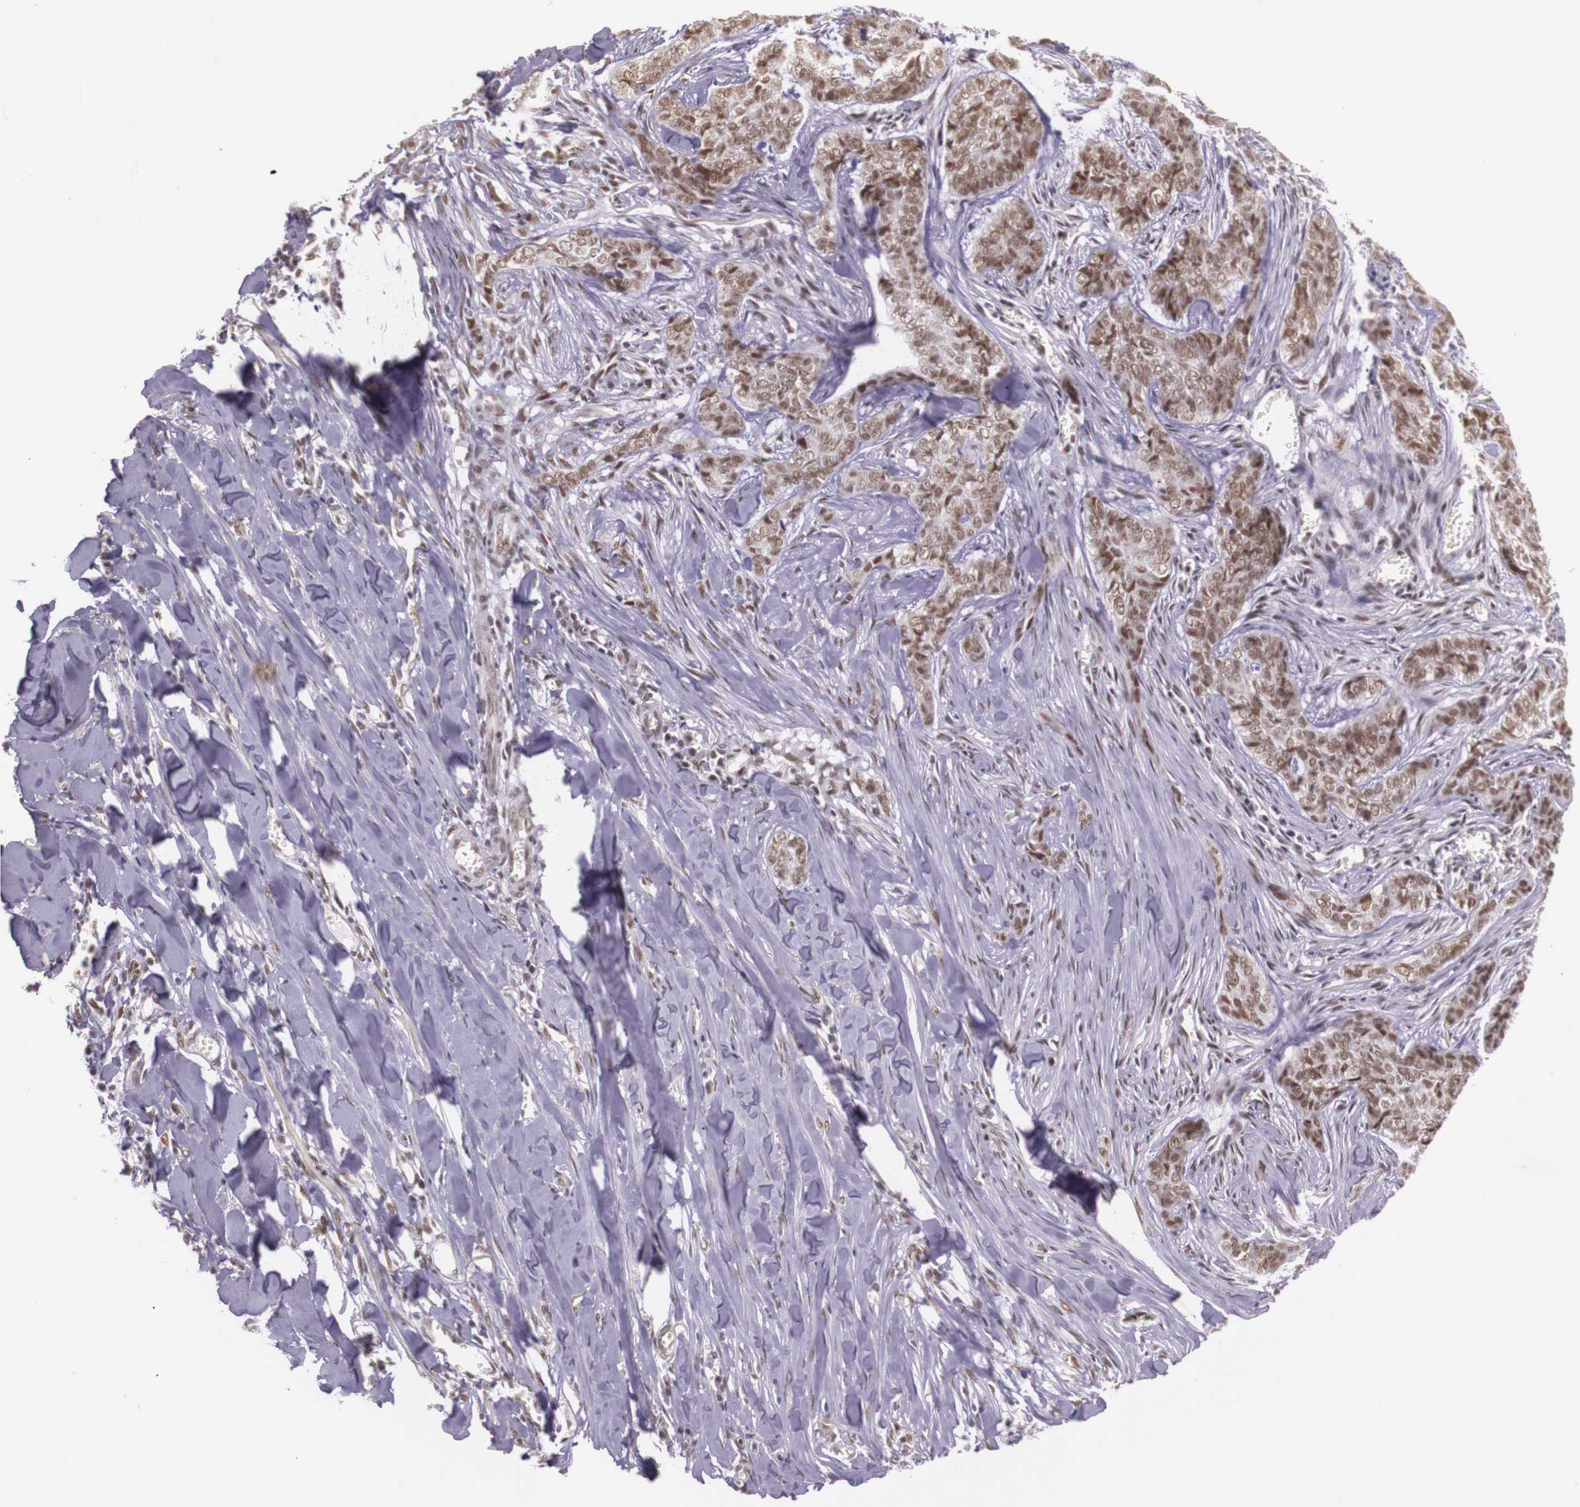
{"staining": {"intensity": "weak", "quantity": ">75%", "location": "nuclear"}, "tissue": "skin cancer", "cell_type": "Tumor cells", "image_type": "cancer", "snomed": [{"axis": "morphology", "description": "Normal tissue, NOS"}, {"axis": "morphology", "description": "Basal cell carcinoma"}, {"axis": "topography", "description": "Skin"}], "caption": "Skin cancer (basal cell carcinoma) stained with a brown dye displays weak nuclear positive positivity in approximately >75% of tumor cells.", "gene": "WDR13", "patient": {"sex": "female", "age": 65}}